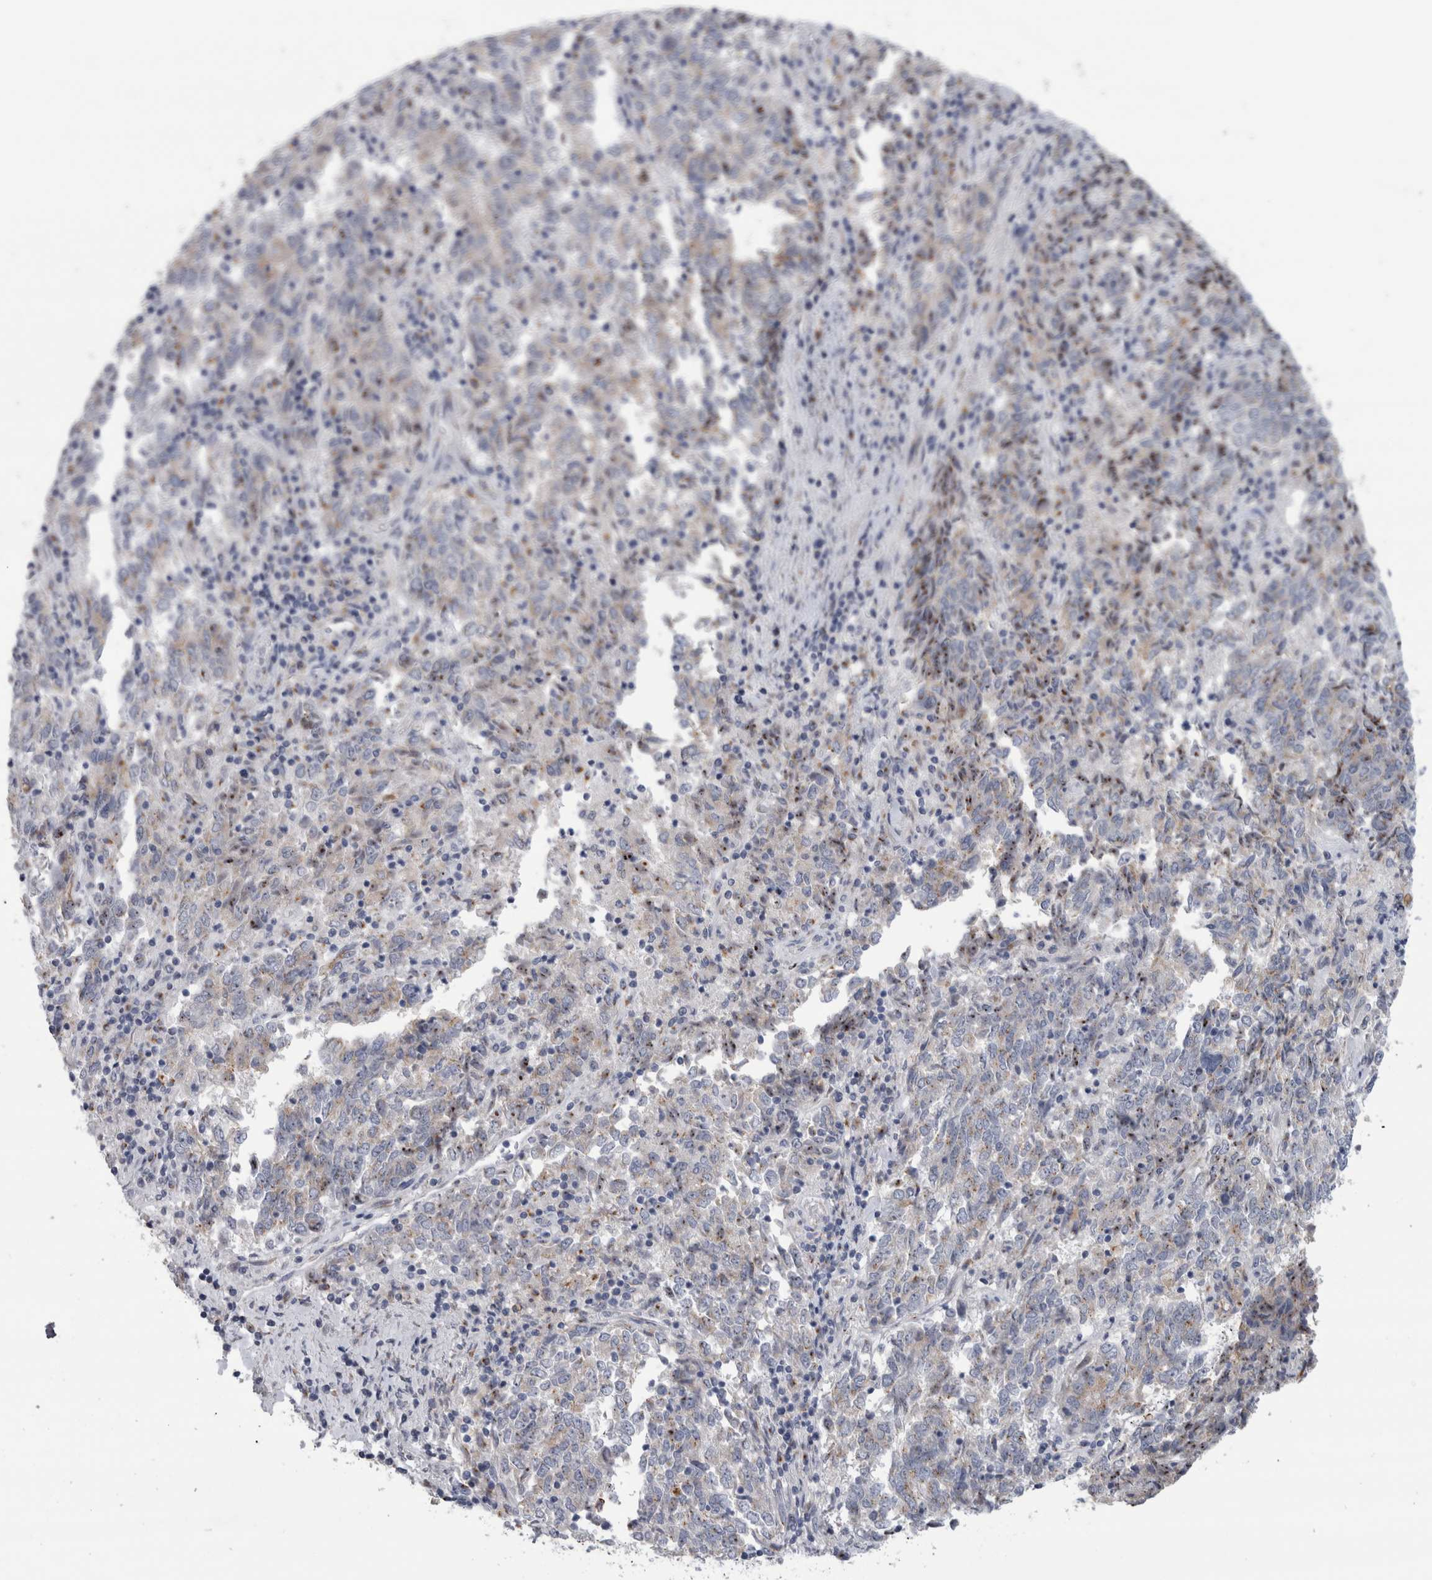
{"staining": {"intensity": "weak", "quantity": "<25%", "location": "cytoplasmic/membranous"}, "tissue": "endometrial cancer", "cell_type": "Tumor cells", "image_type": "cancer", "snomed": [{"axis": "morphology", "description": "Adenocarcinoma, NOS"}, {"axis": "topography", "description": "Endometrium"}], "caption": "The image exhibits no significant staining in tumor cells of endometrial cancer (adenocarcinoma). (DAB (3,3'-diaminobenzidine) immunohistochemistry (IHC) visualized using brightfield microscopy, high magnification).", "gene": "AKAP9", "patient": {"sex": "female", "age": 80}}